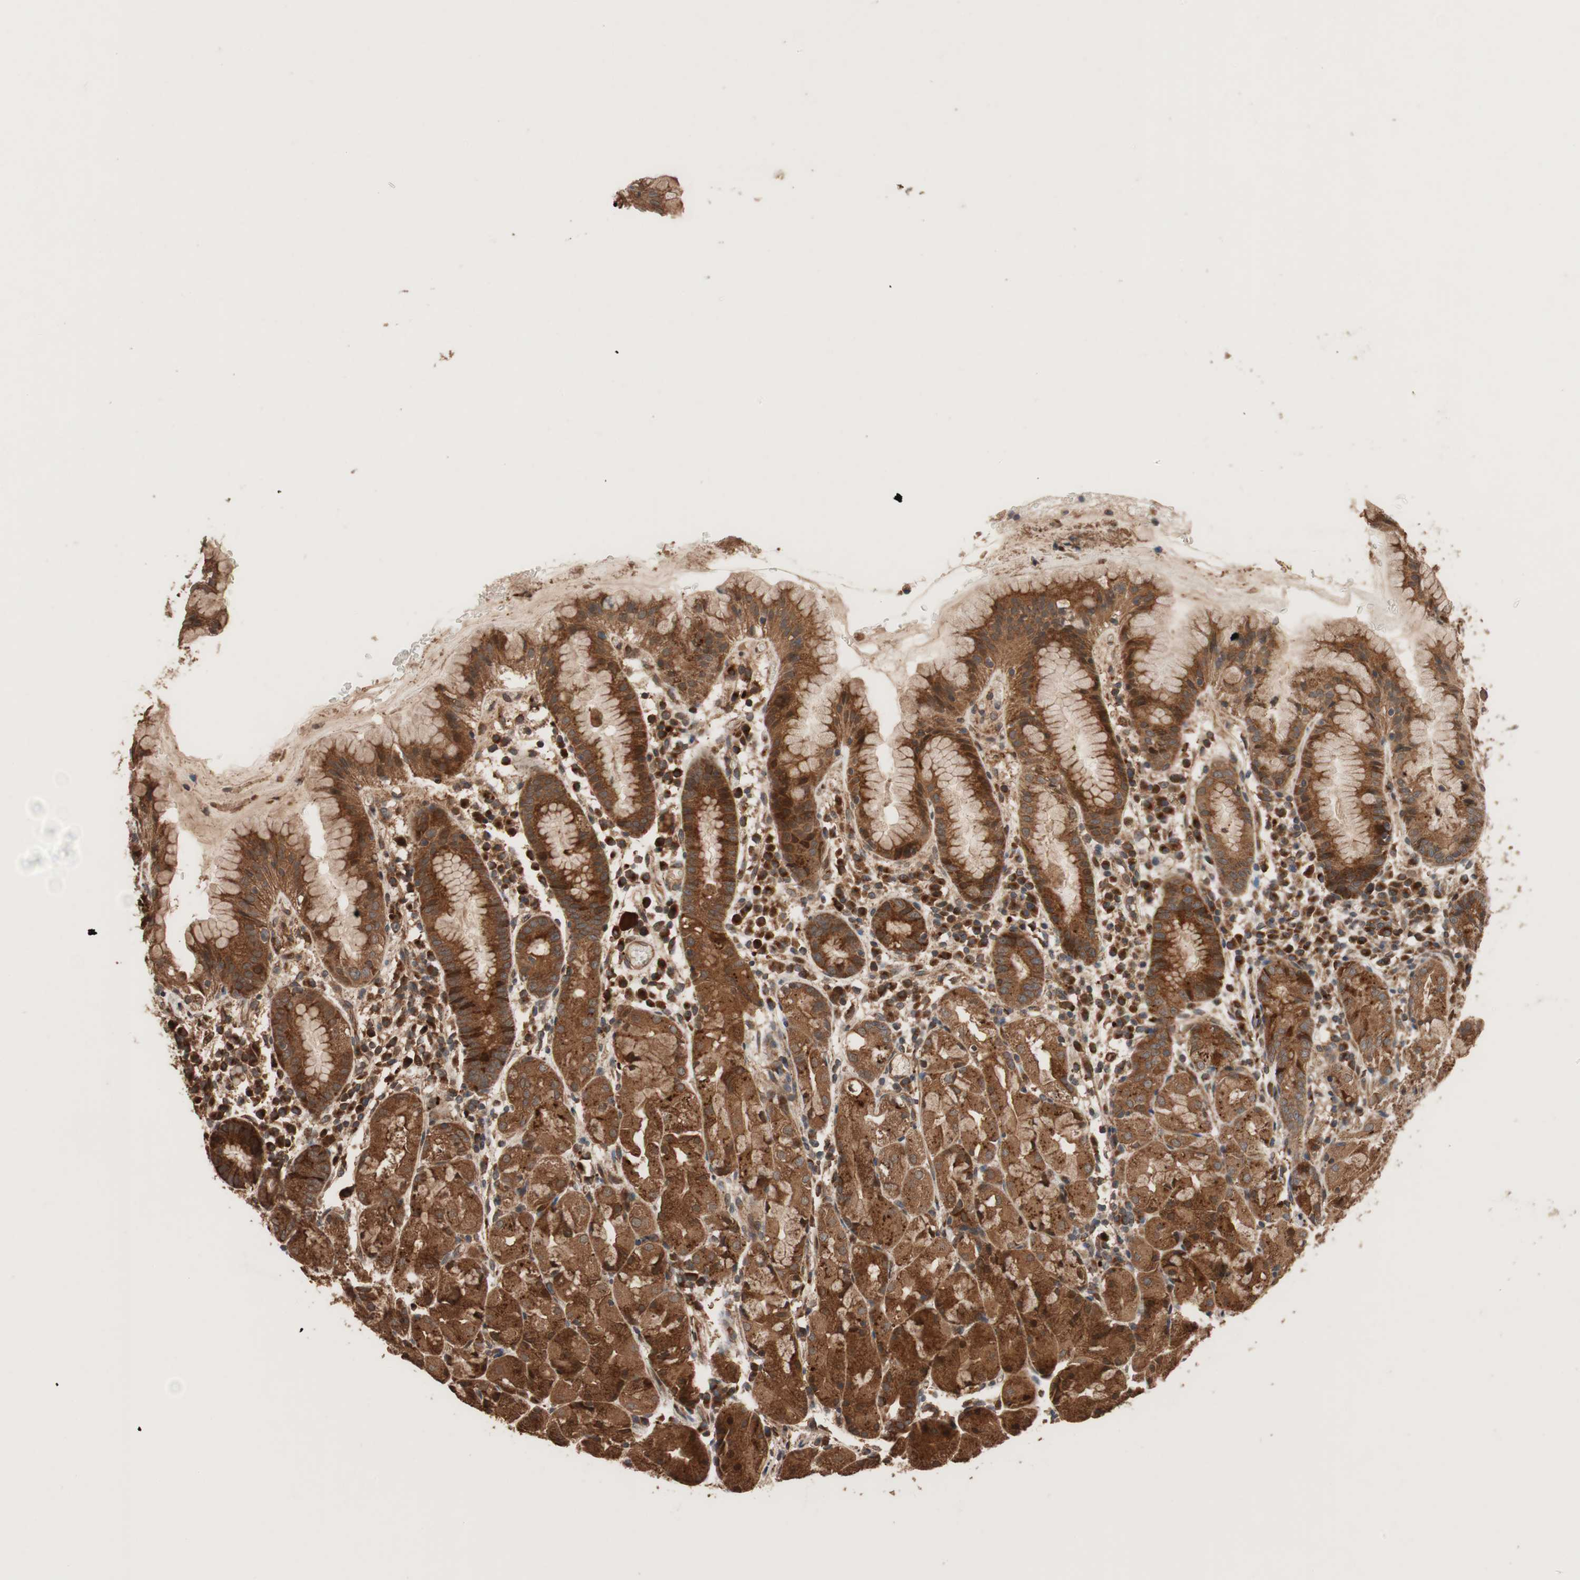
{"staining": {"intensity": "strong", "quantity": ">75%", "location": "cytoplasmic/membranous"}, "tissue": "stomach", "cell_type": "Glandular cells", "image_type": "normal", "snomed": [{"axis": "morphology", "description": "Normal tissue, NOS"}, {"axis": "topography", "description": "Stomach"}, {"axis": "topography", "description": "Stomach, lower"}], "caption": "Strong cytoplasmic/membranous protein expression is present in approximately >75% of glandular cells in stomach.", "gene": "RAB1A", "patient": {"sex": "female", "age": 75}}